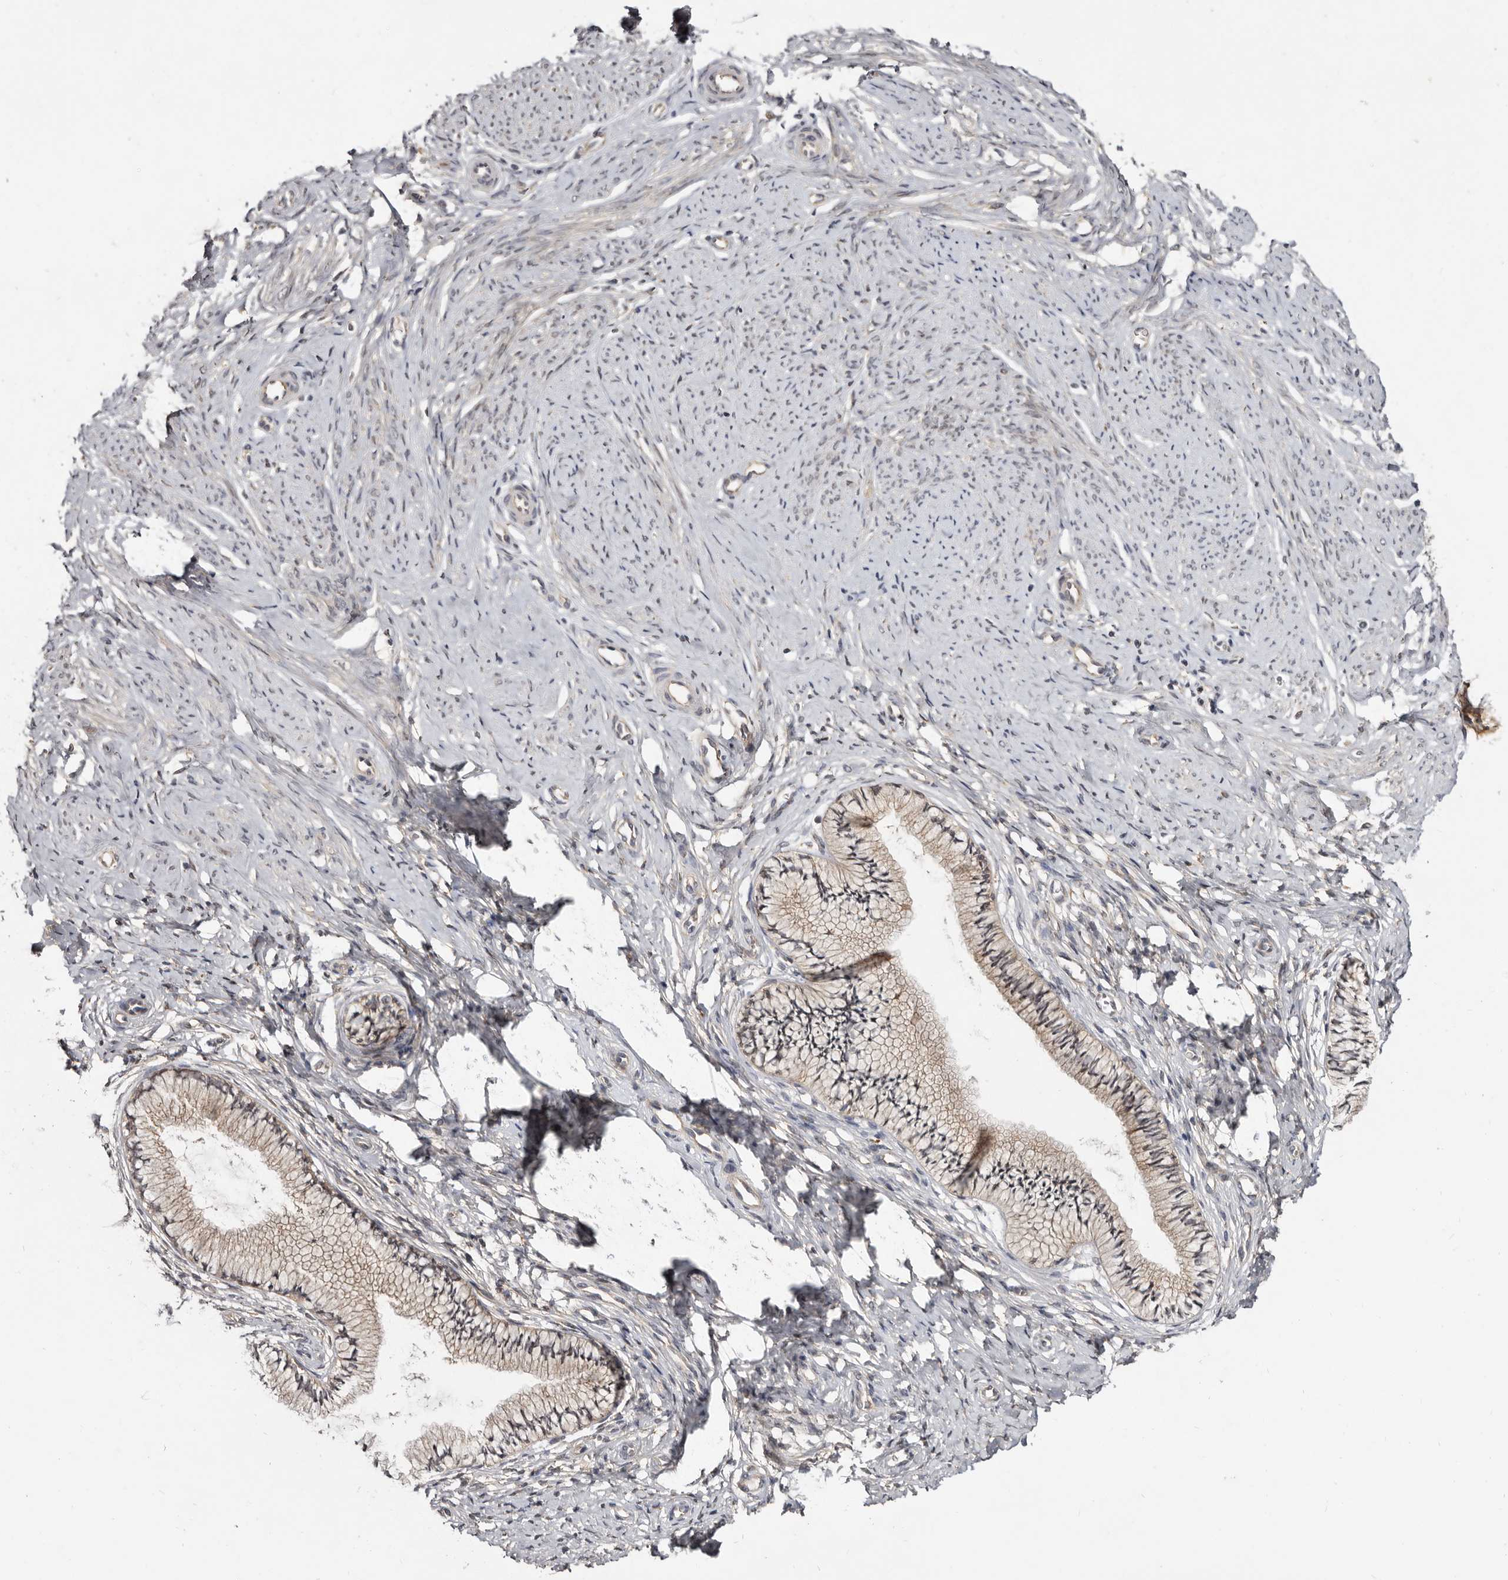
{"staining": {"intensity": "weak", "quantity": "25%-75%", "location": "cytoplasmic/membranous"}, "tissue": "cervix", "cell_type": "Glandular cells", "image_type": "normal", "snomed": [{"axis": "morphology", "description": "Normal tissue, NOS"}, {"axis": "topography", "description": "Cervix"}], "caption": "This is a photomicrograph of immunohistochemistry (IHC) staining of normal cervix, which shows weak expression in the cytoplasmic/membranous of glandular cells.", "gene": "INAVA", "patient": {"sex": "female", "age": 36}}